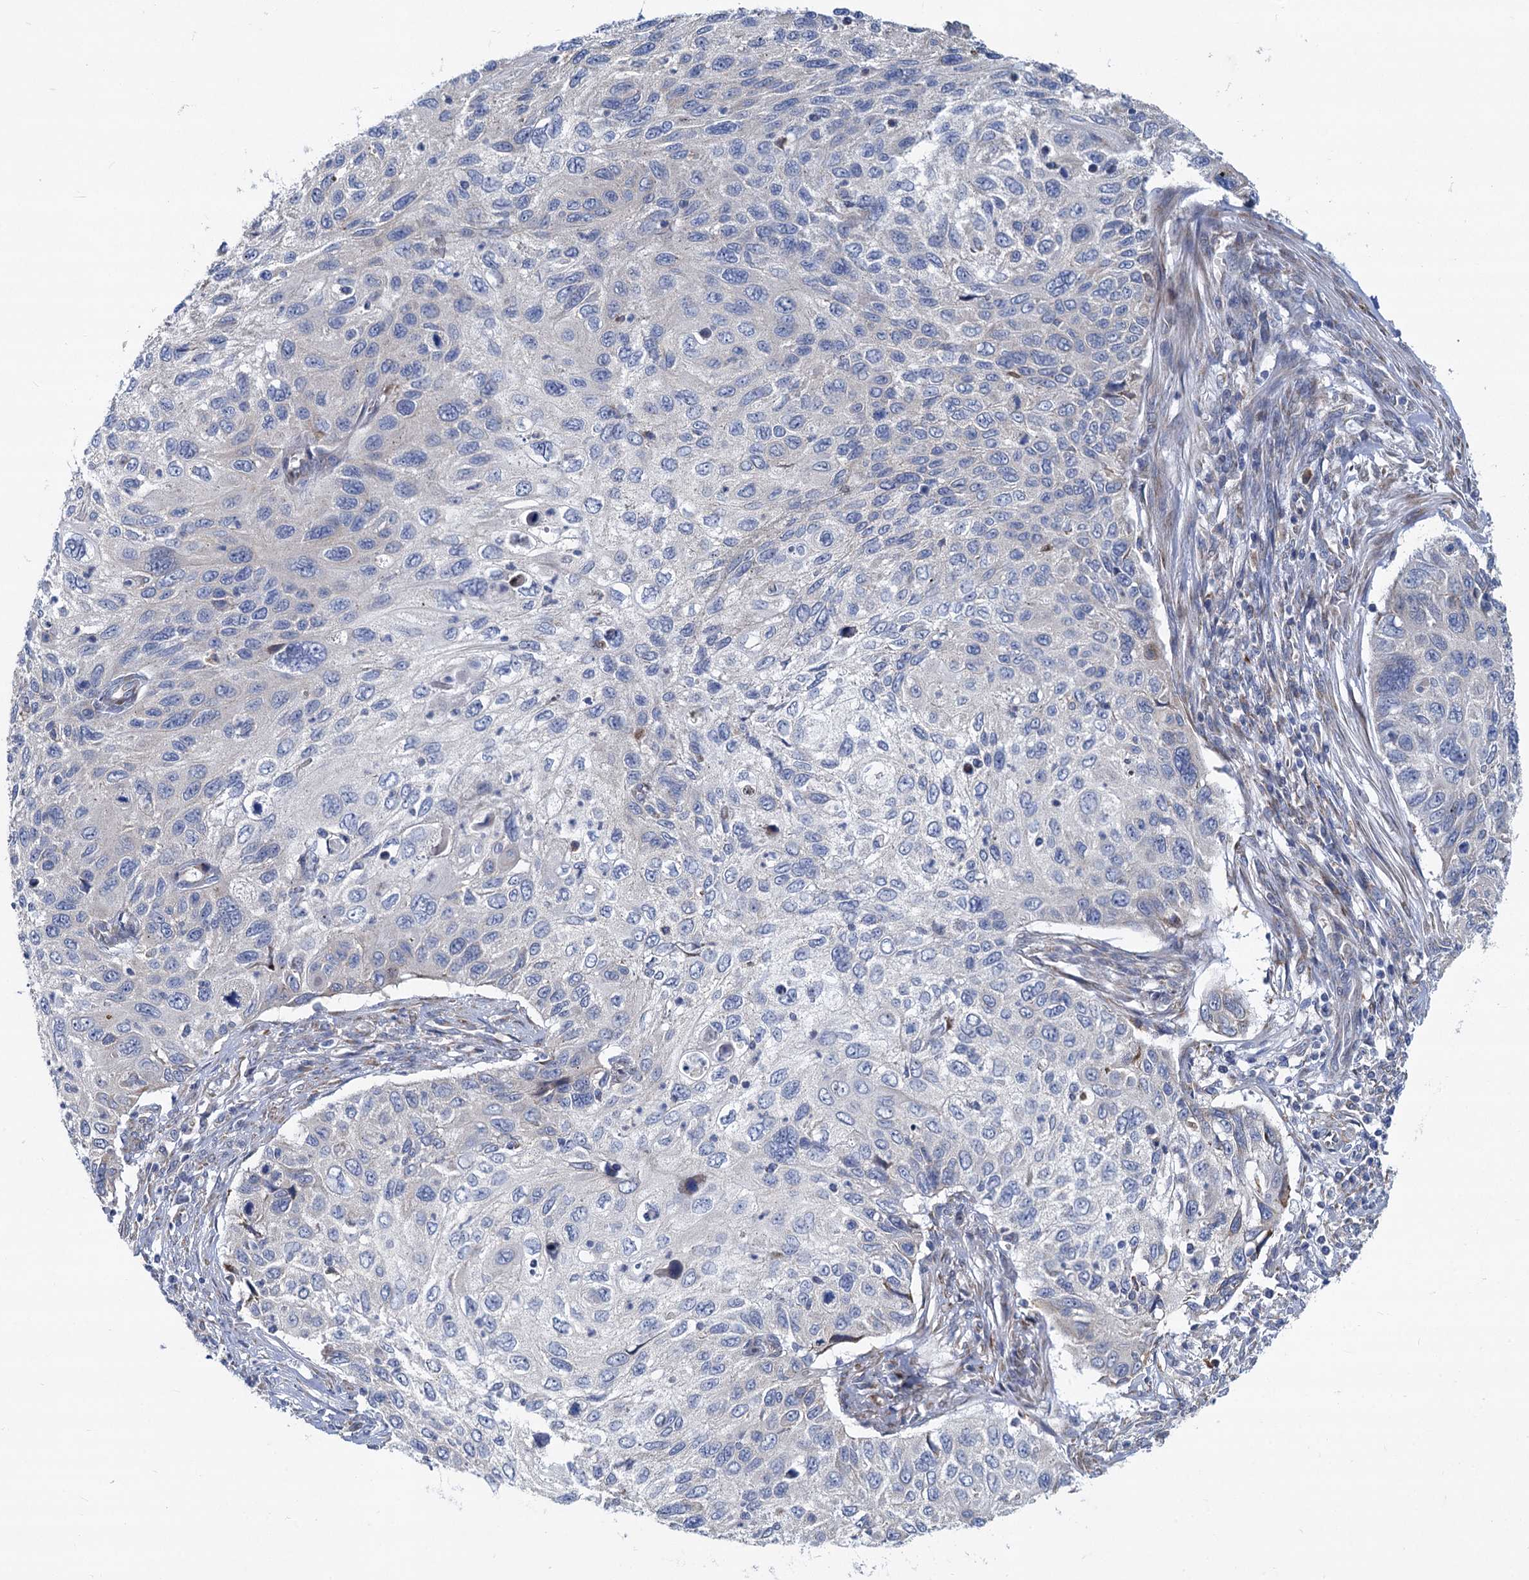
{"staining": {"intensity": "negative", "quantity": "none", "location": "none"}, "tissue": "cervical cancer", "cell_type": "Tumor cells", "image_type": "cancer", "snomed": [{"axis": "morphology", "description": "Squamous cell carcinoma, NOS"}, {"axis": "topography", "description": "Cervix"}], "caption": "The immunohistochemistry histopathology image has no significant positivity in tumor cells of cervical cancer (squamous cell carcinoma) tissue.", "gene": "PRSS35", "patient": {"sex": "female", "age": 70}}